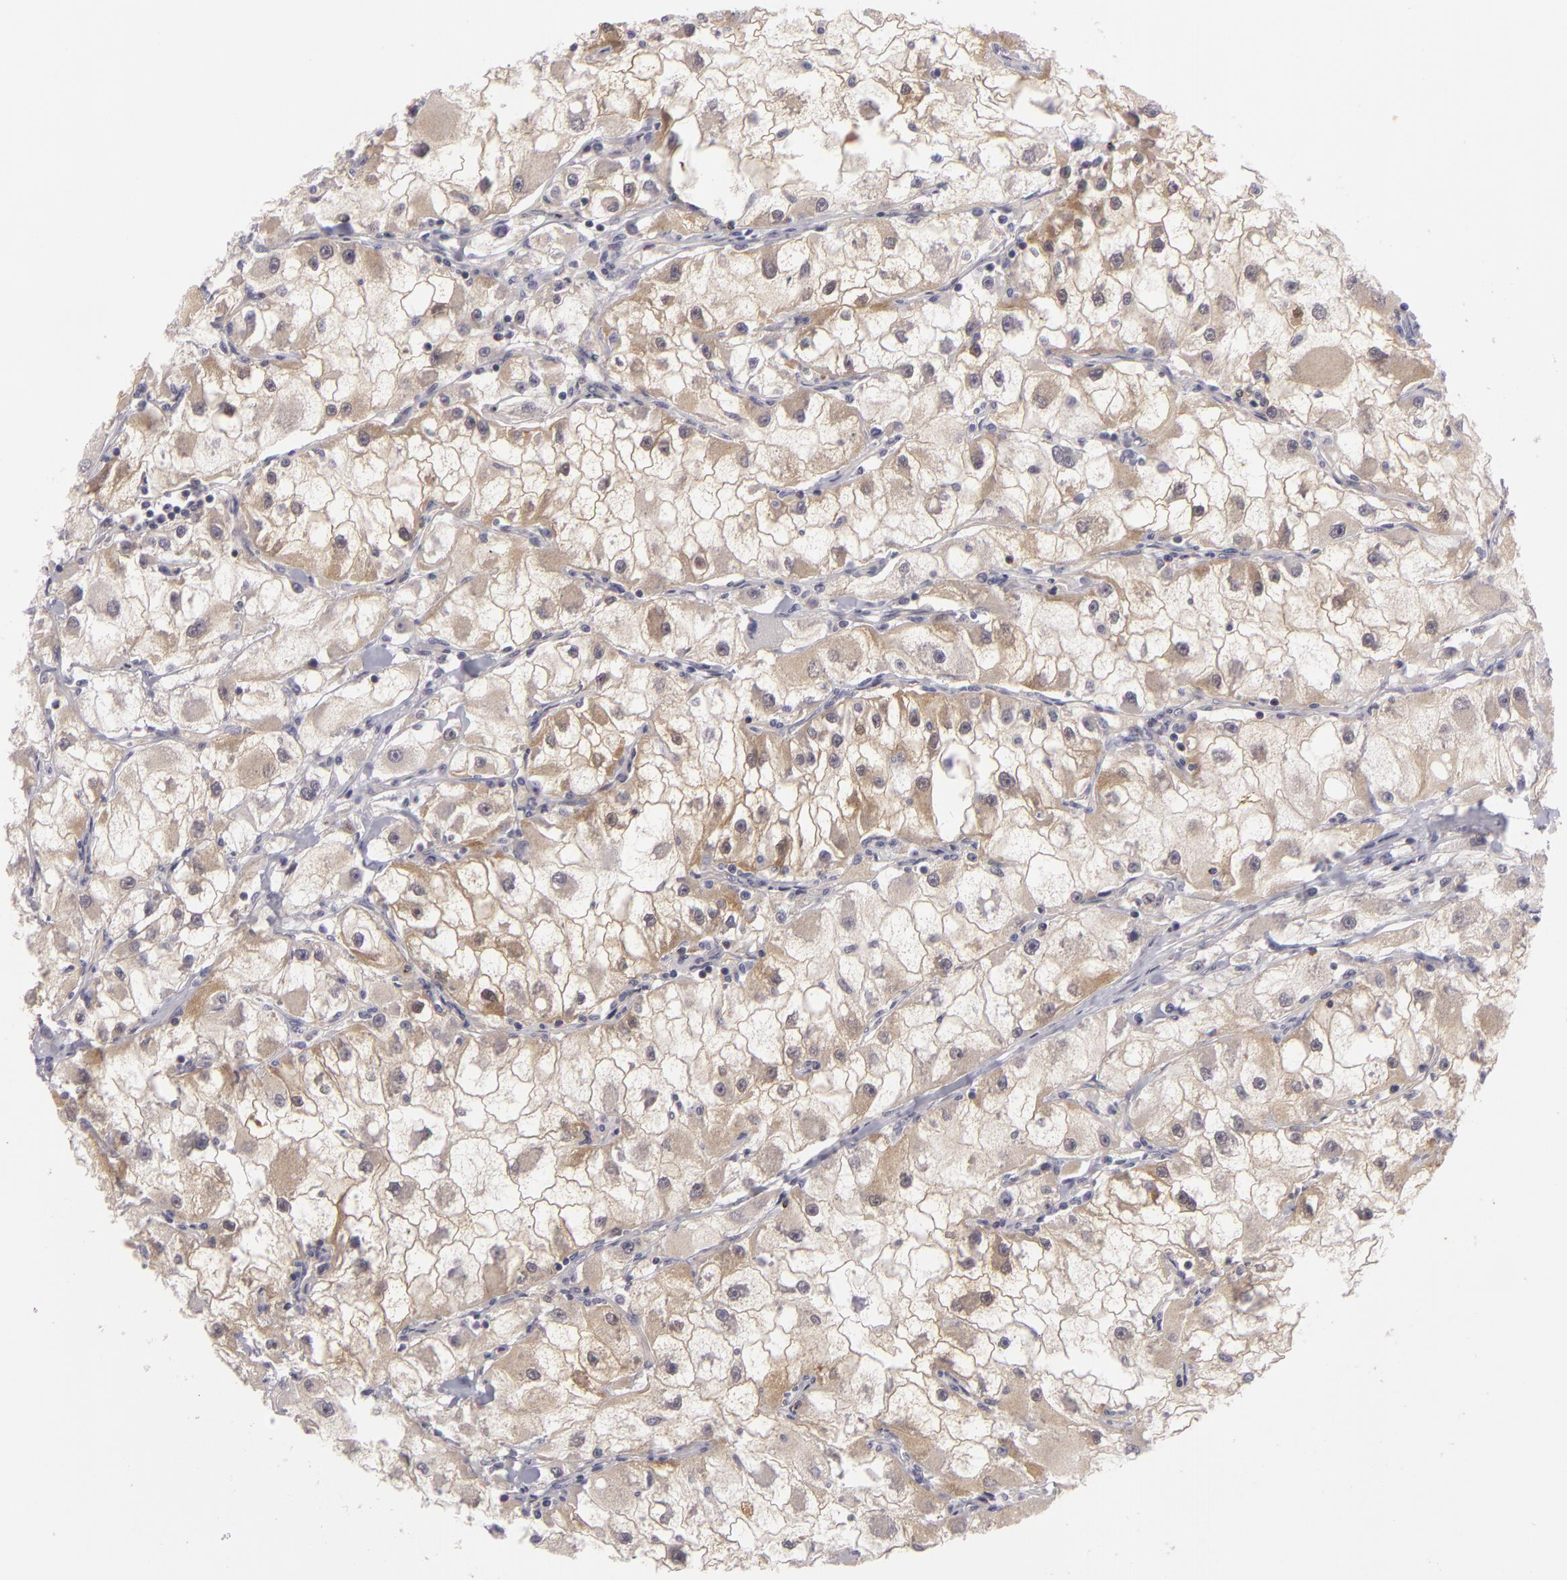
{"staining": {"intensity": "negative", "quantity": "none", "location": "none"}, "tissue": "renal cancer", "cell_type": "Tumor cells", "image_type": "cancer", "snomed": [{"axis": "morphology", "description": "Adenocarcinoma, NOS"}, {"axis": "topography", "description": "Kidney"}], "caption": "This photomicrograph is of renal cancer stained with immunohistochemistry (IHC) to label a protein in brown with the nuclei are counter-stained blue. There is no staining in tumor cells.", "gene": "CTNNB1", "patient": {"sex": "female", "age": 73}}